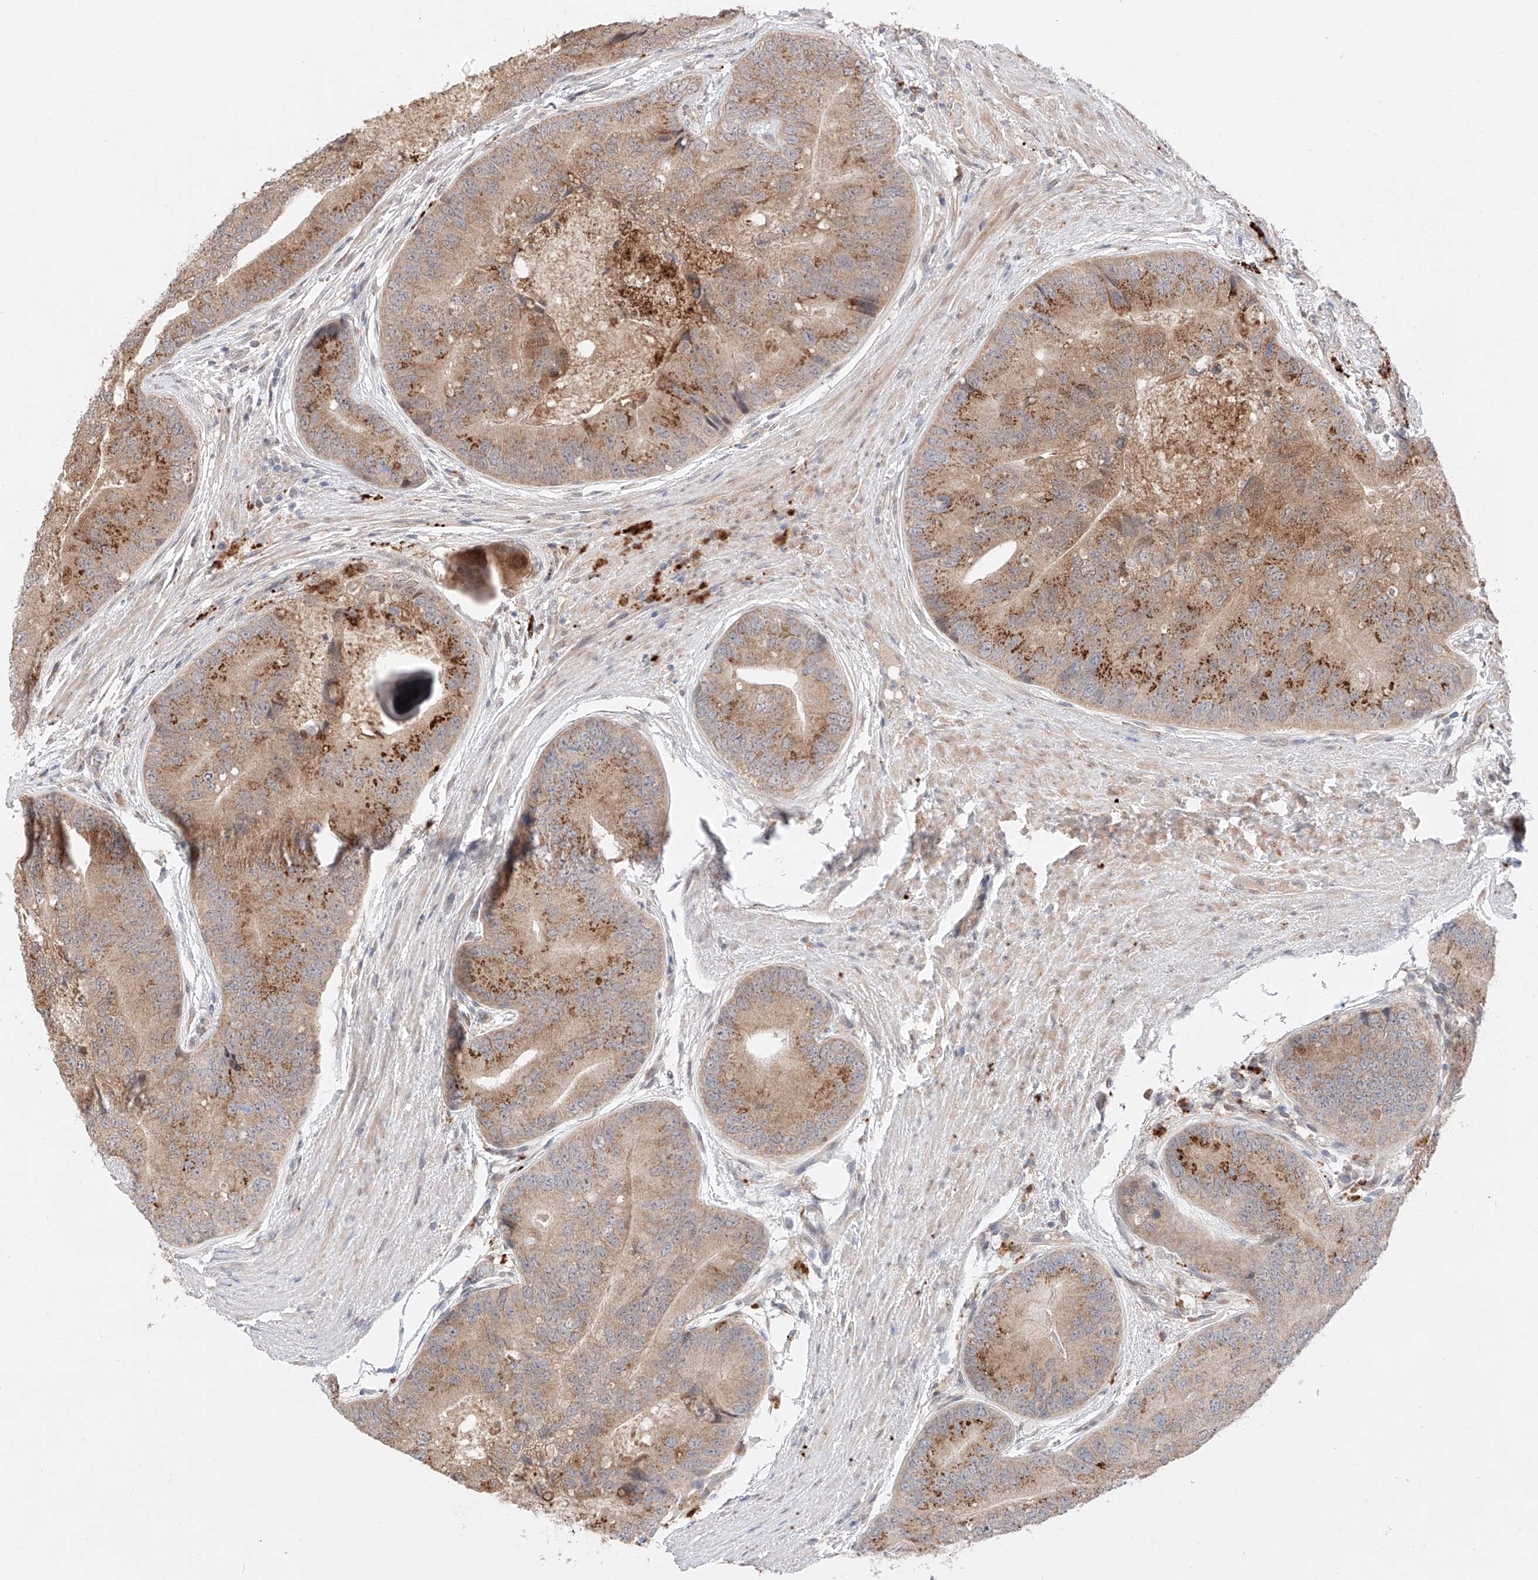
{"staining": {"intensity": "strong", "quantity": "25%-75%", "location": "cytoplasmic/membranous"}, "tissue": "prostate cancer", "cell_type": "Tumor cells", "image_type": "cancer", "snomed": [{"axis": "morphology", "description": "Adenocarcinoma, High grade"}, {"axis": "topography", "description": "Prostate"}], "caption": "This histopathology image reveals immunohistochemistry (IHC) staining of human adenocarcinoma (high-grade) (prostate), with high strong cytoplasmic/membranous staining in approximately 25%-75% of tumor cells.", "gene": "GCNT1", "patient": {"sex": "male", "age": 70}}